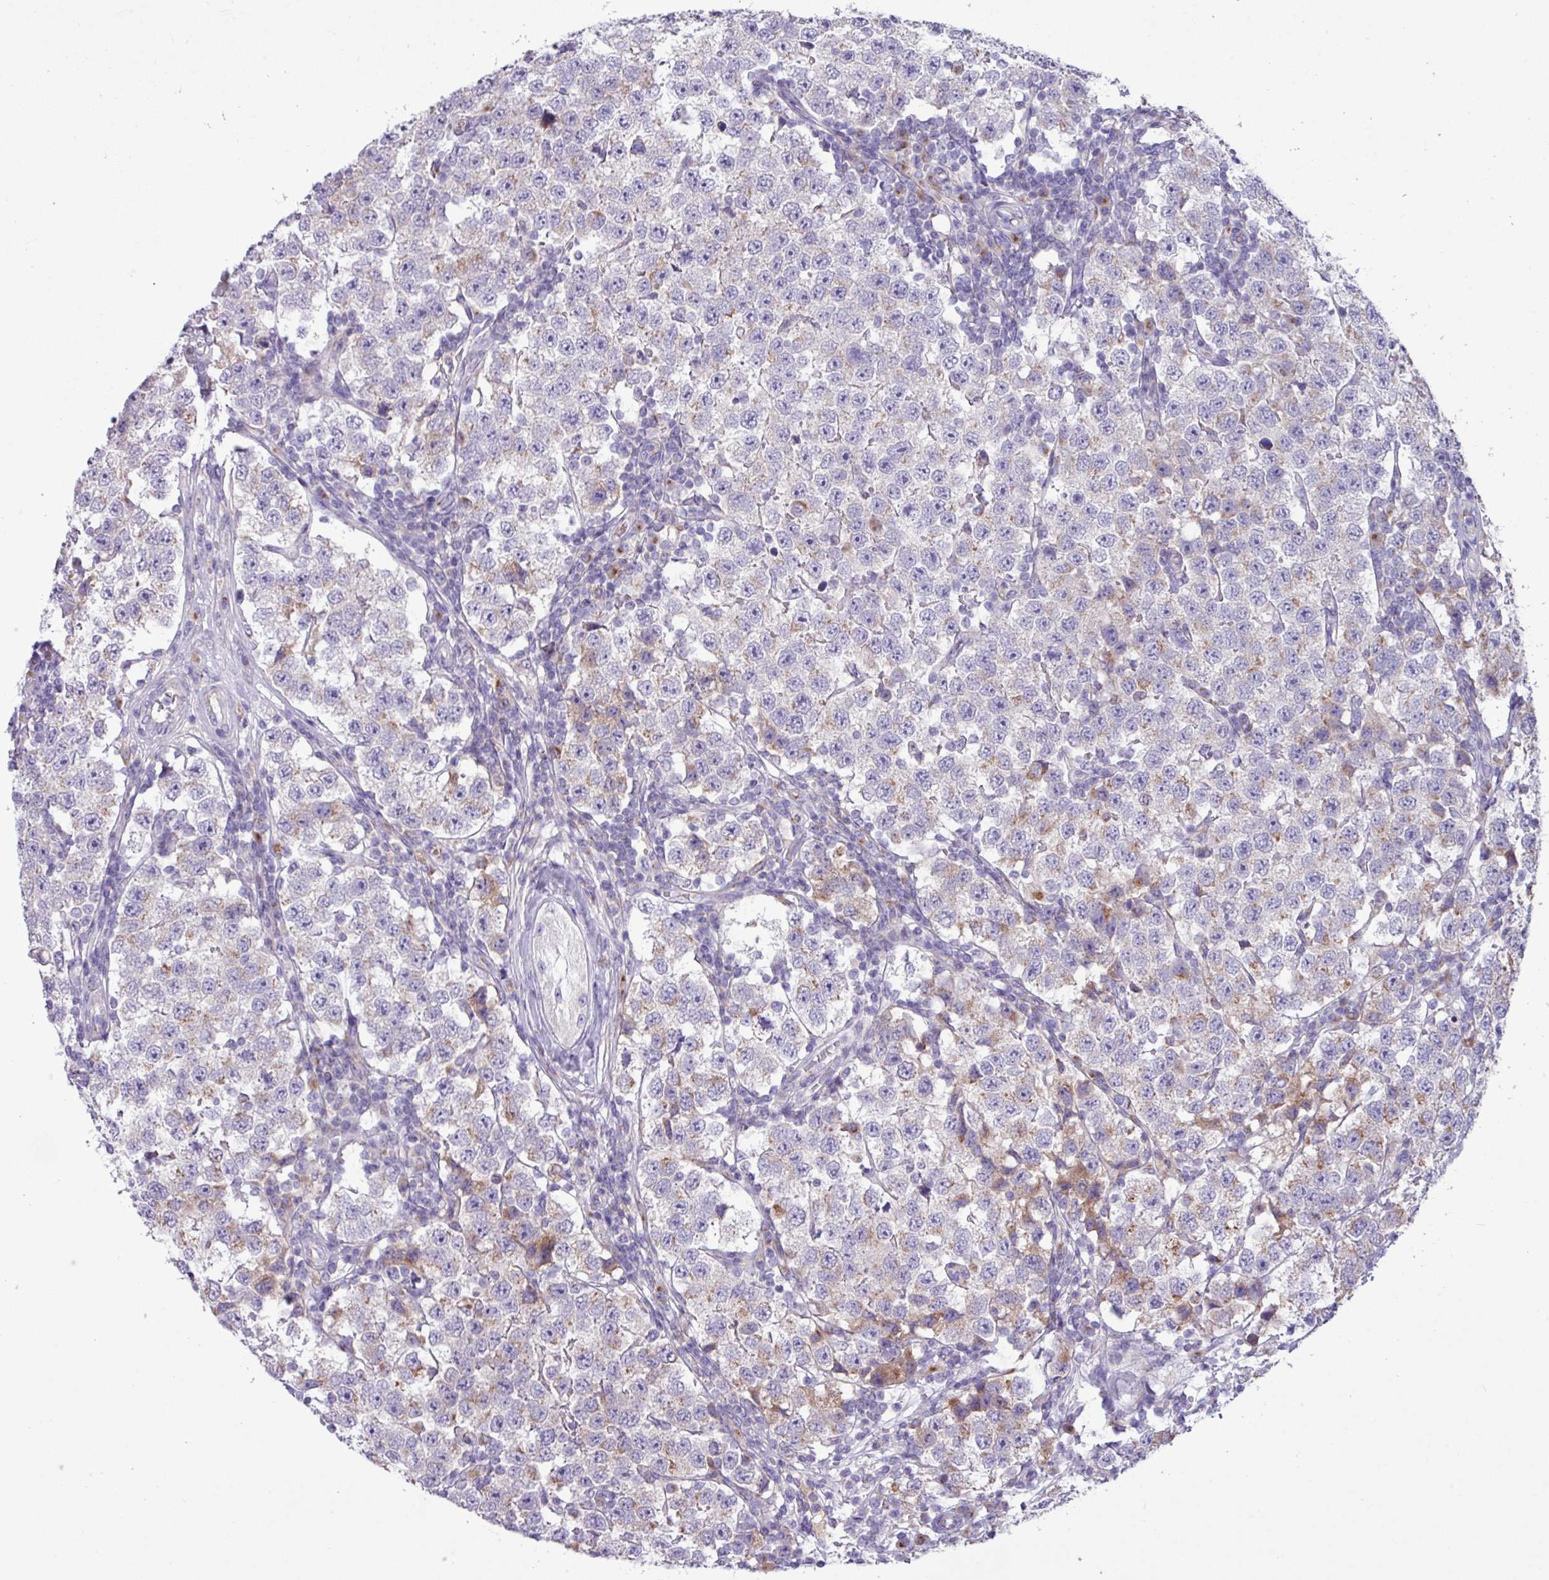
{"staining": {"intensity": "weak", "quantity": "<25%", "location": "cytoplasmic/membranous"}, "tissue": "testis cancer", "cell_type": "Tumor cells", "image_type": "cancer", "snomed": [{"axis": "morphology", "description": "Seminoma, NOS"}, {"axis": "topography", "description": "Testis"}], "caption": "An immunohistochemistry photomicrograph of testis cancer (seminoma) is shown. There is no staining in tumor cells of testis cancer (seminoma).", "gene": "STIMATE", "patient": {"sex": "male", "age": 34}}